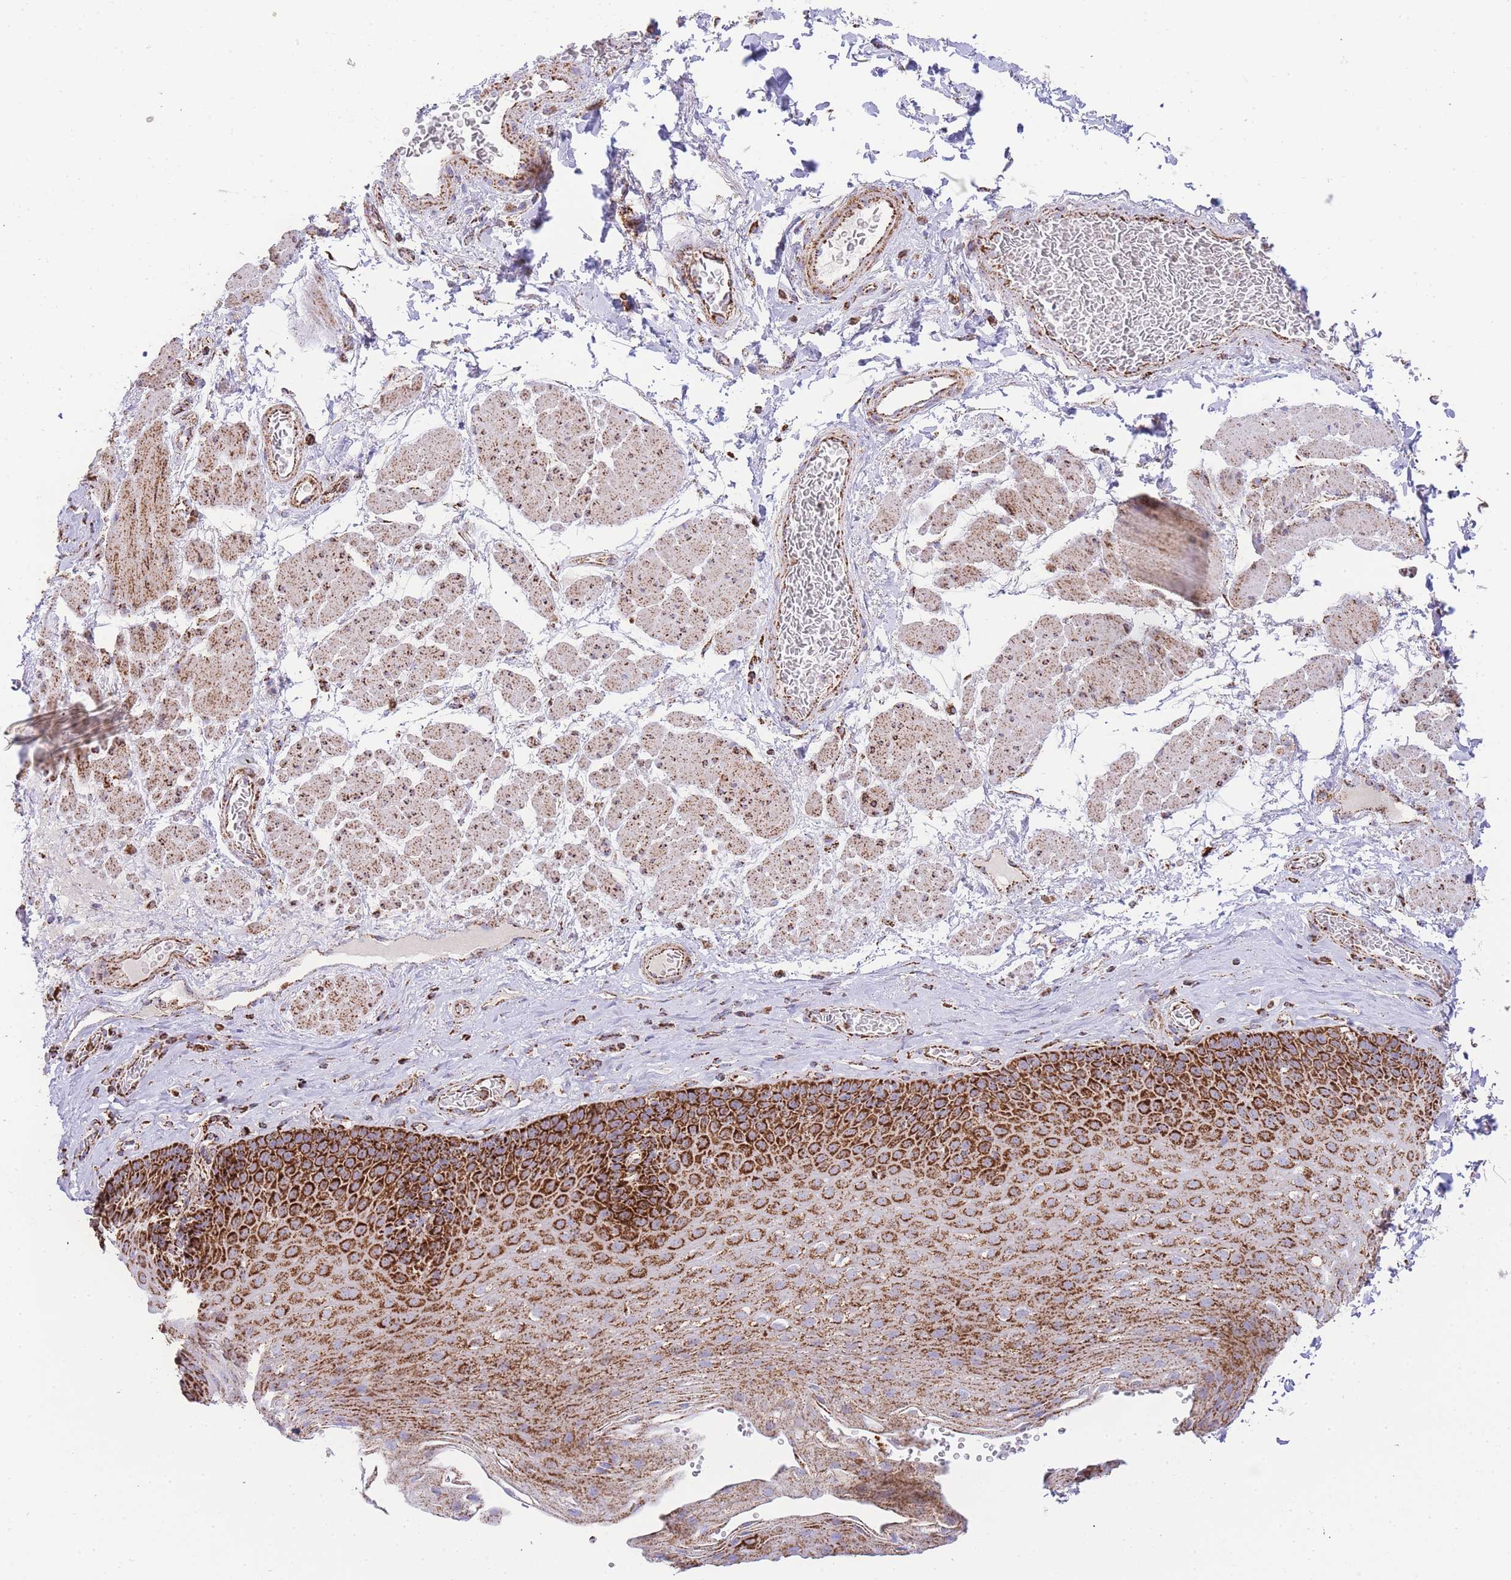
{"staining": {"intensity": "strong", "quantity": ">75%", "location": "cytoplasmic/membranous"}, "tissue": "esophagus", "cell_type": "Squamous epithelial cells", "image_type": "normal", "snomed": [{"axis": "morphology", "description": "Normal tissue, NOS"}, {"axis": "topography", "description": "Esophagus"}], "caption": "Immunohistochemistry (IHC) (DAB) staining of benign esophagus exhibits strong cytoplasmic/membranous protein staining in about >75% of squamous epithelial cells. (DAB IHC with brightfield microscopy, high magnification).", "gene": "GSTM1", "patient": {"sex": "female", "age": 66}}